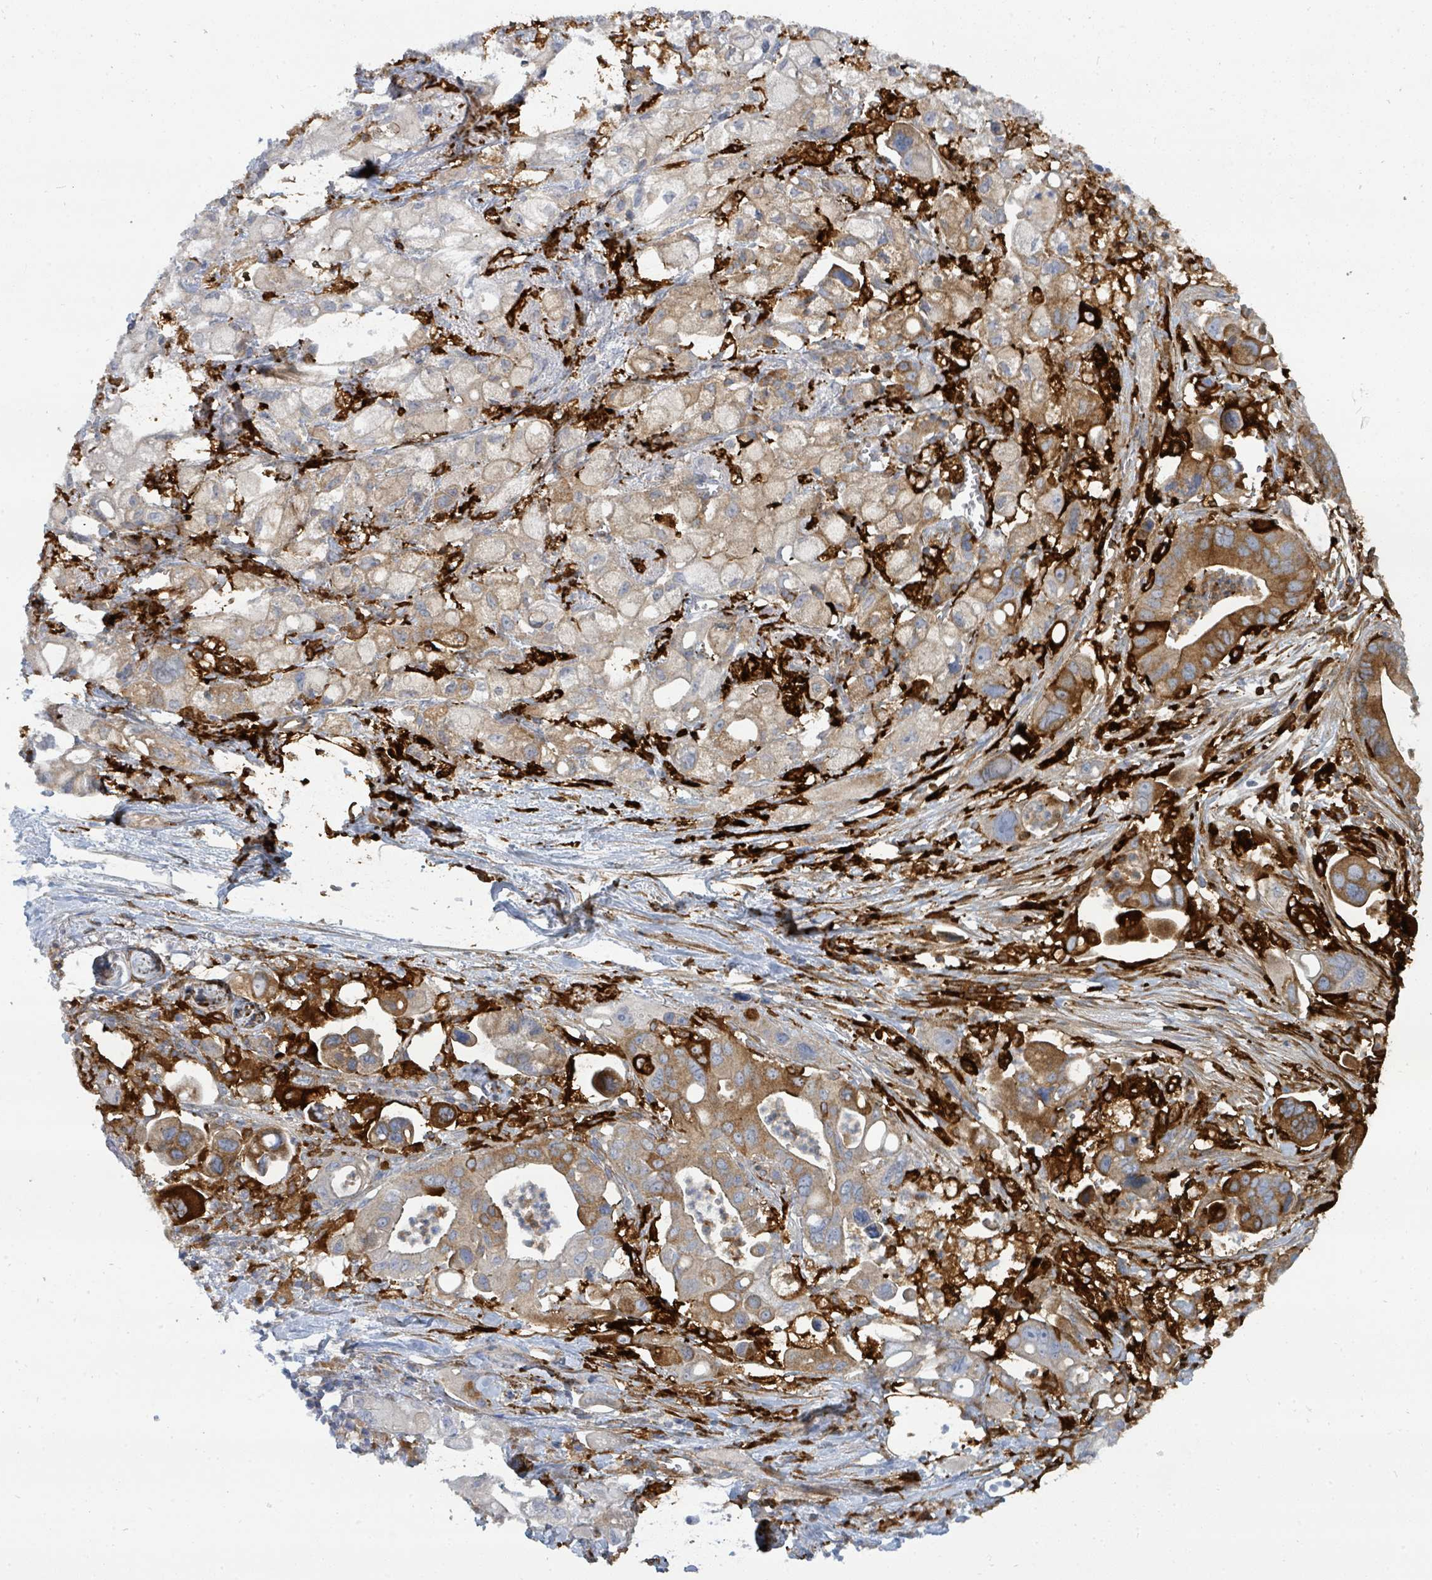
{"staining": {"intensity": "strong", "quantity": "<25%", "location": "cytoplasmic/membranous"}, "tissue": "pancreatic cancer", "cell_type": "Tumor cells", "image_type": "cancer", "snomed": [{"axis": "morphology", "description": "Adenocarcinoma, NOS"}, {"axis": "topography", "description": "Pancreas"}], "caption": "Adenocarcinoma (pancreatic) tissue shows strong cytoplasmic/membranous staining in approximately <25% of tumor cells", "gene": "IFIT1", "patient": {"sex": "male", "age": 68}}